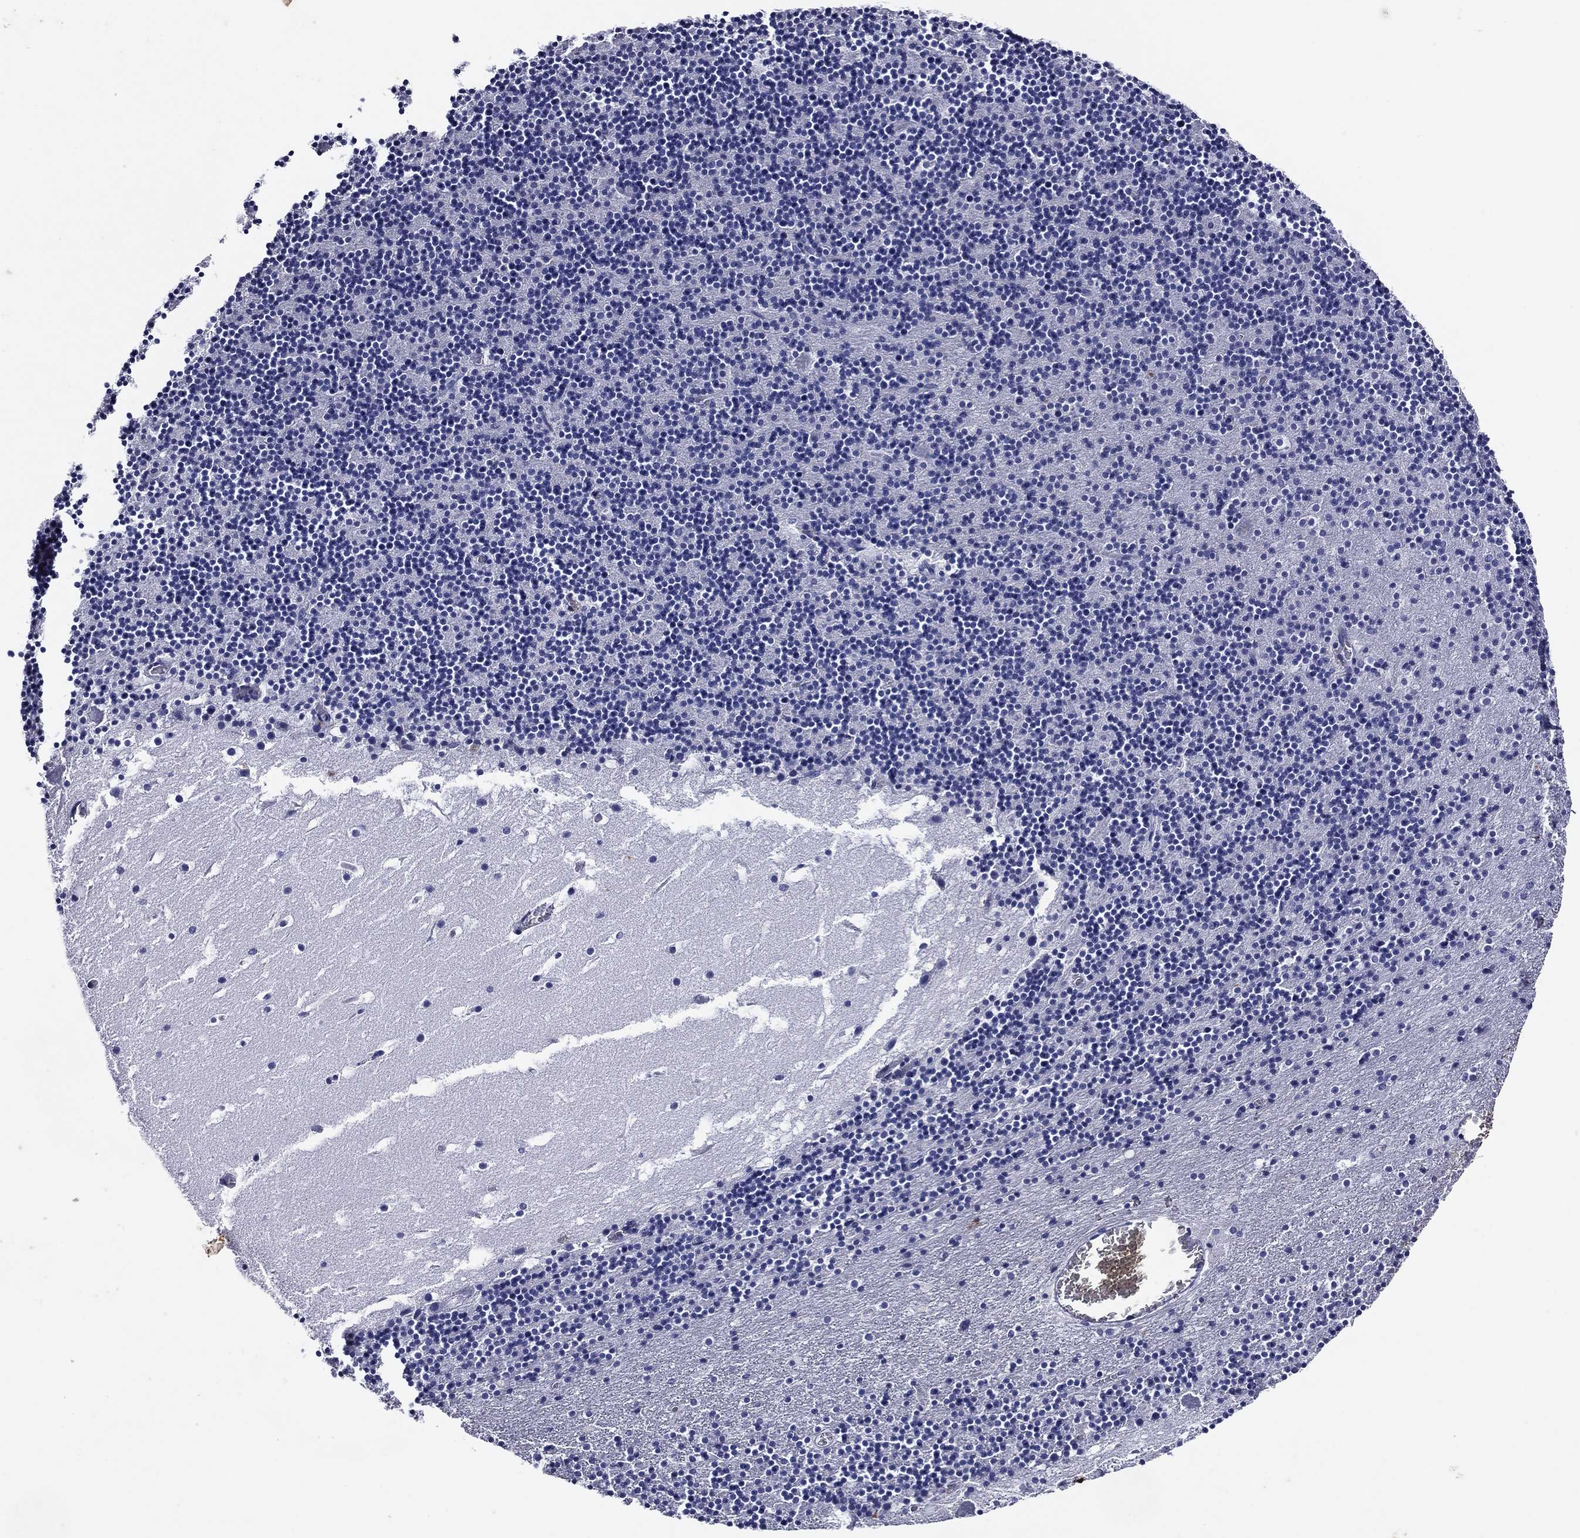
{"staining": {"intensity": "negative", "quantity": "none", "location": "none"}, "tissue": "cerebellum", "cell_type": "Cells in granular layer", "image_type": "normal", "snomed": [{"axis": "morphology", "description": "Normal tissue, NOS"}, {"axis": "topography", "description": "Cerebellum"}], "caption": "DAB (3,3'-diaminobenzidine) immunohistochemical staining of benign human cerebellum exhibits no significant expression in cells in granular layer.", "gene": "KRT7", "patient": {"sex": "male", "age": 37}}